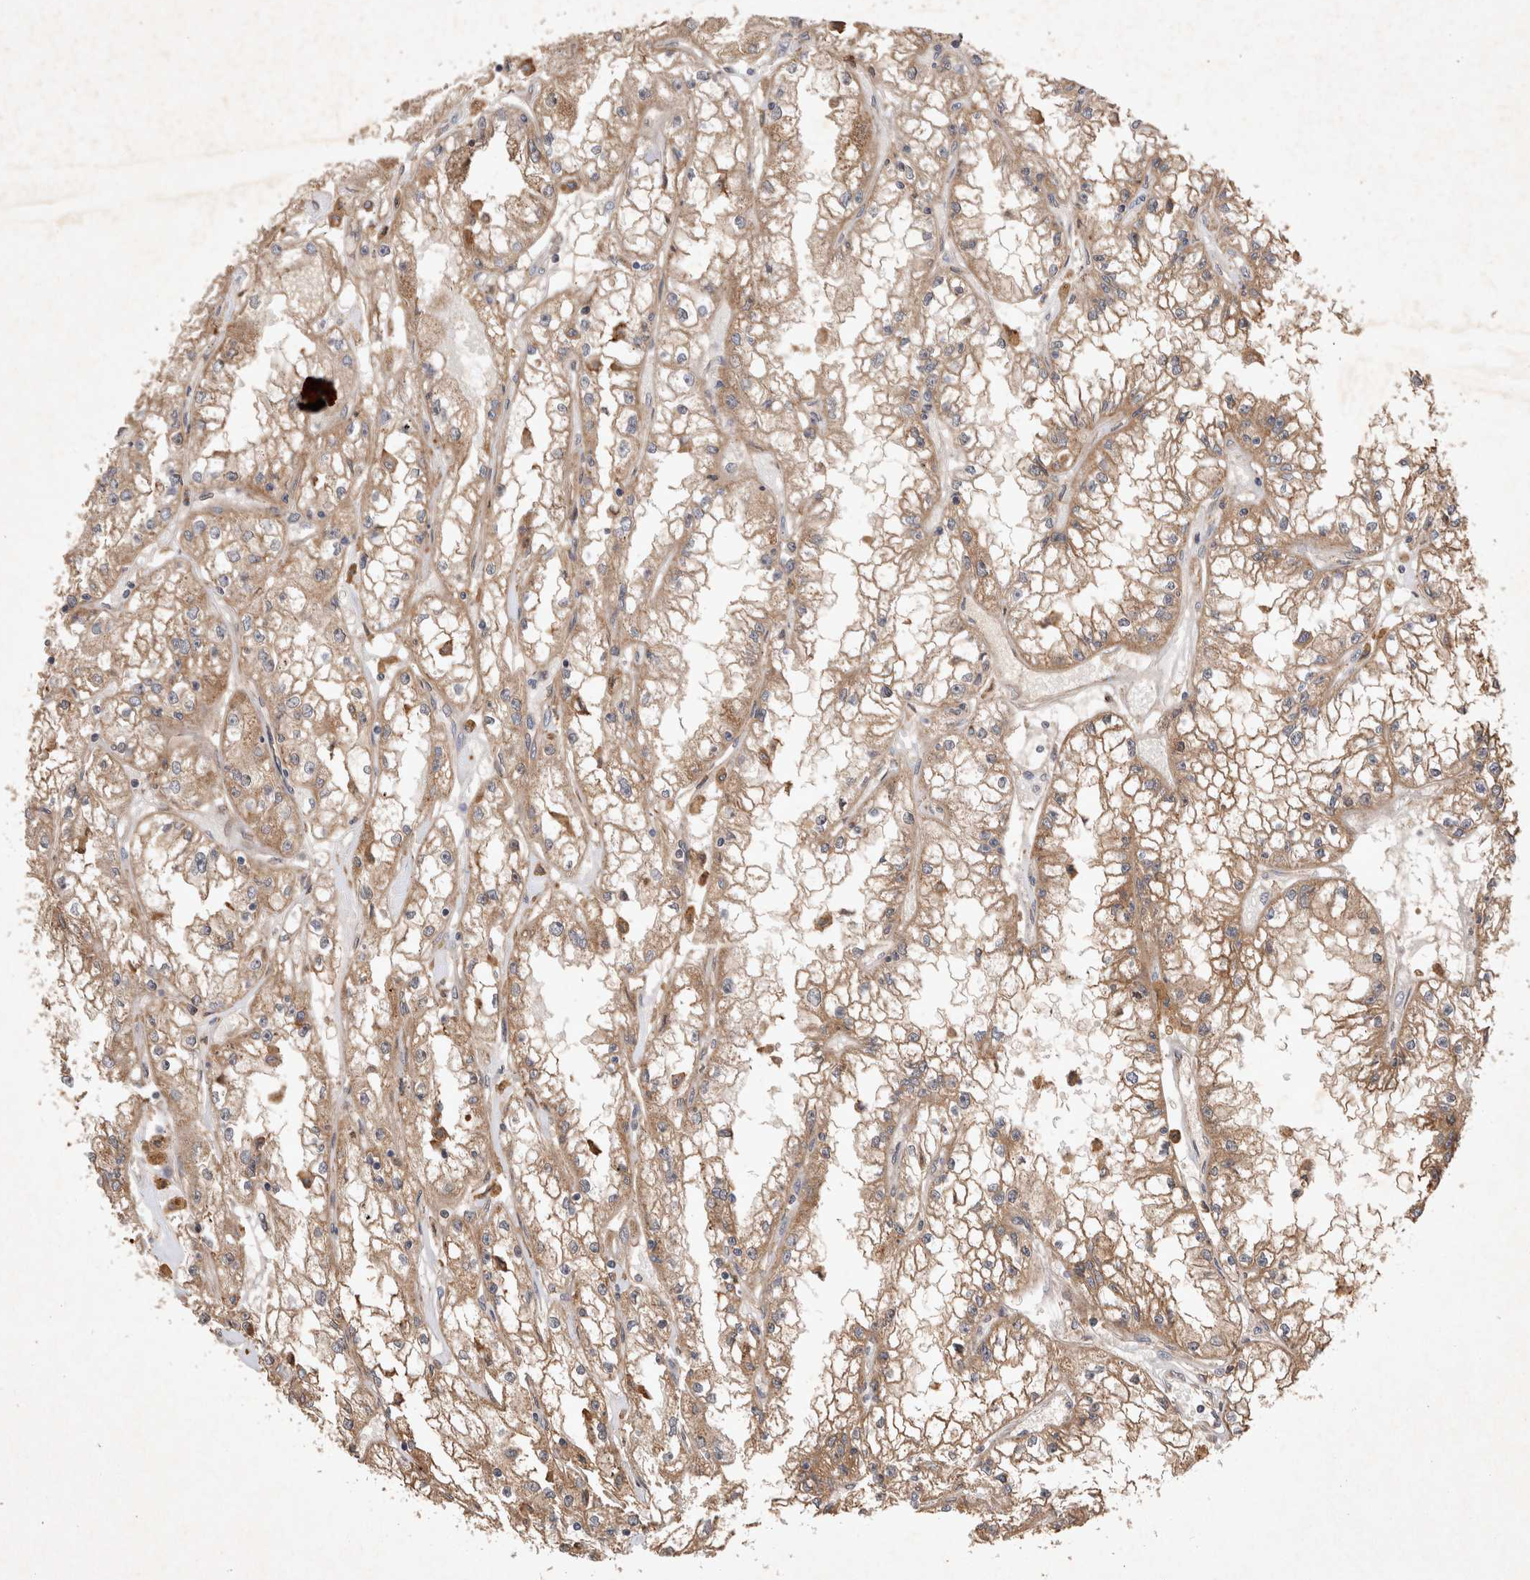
{"staining": {"intensity": "weak", "quantity": ">75%", "location": "cytoplasmic/membranous"}, "tissue": "renal cancer", "cell_type": "Tumor cells", "image_type": "cancer", "snomed": [{"axis": "morphology", "description": "Adenocarcinoma, NOS"}, {"axis": "topography", "description": "Kidney"}], "caption": "Immunohistochemistry (DAB (3,3'-diaminobenzidine)) staining of human adenocarcinoma (renal) displays weak cytoplasmic/membranous protein expression in about >75% of tumor cells.", "gene": "SERAC1", "patient": {"sex": "male", "age": 56}}